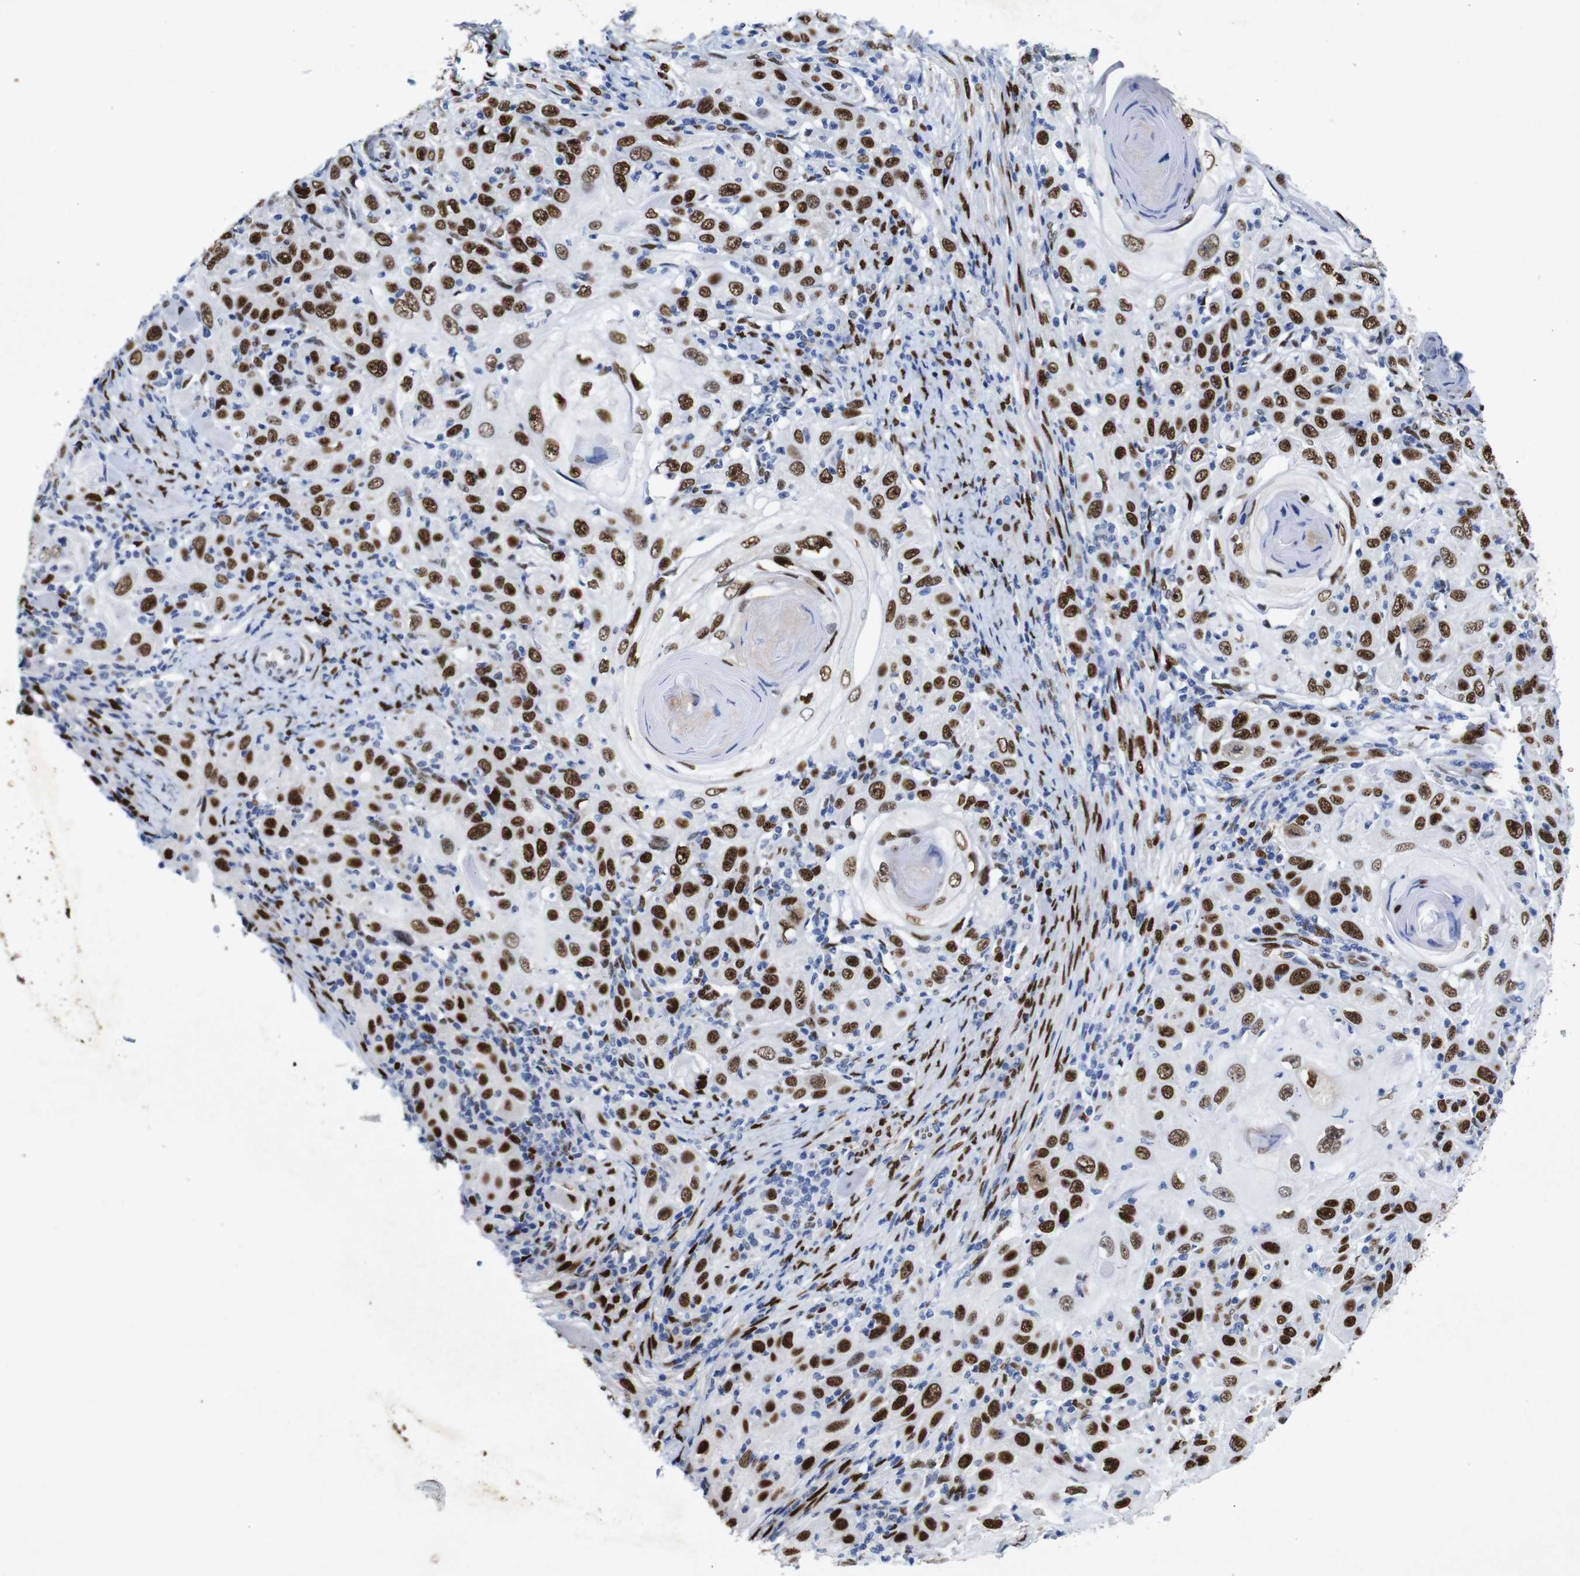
{"staining": {"intensity": "strong", "quantity": ">75%", "location": "nuclear"}, "tissue": "skin cancer", "cell_type": "Tumor cells", "image_type": "cancer", "snomed": [{"axis": "morphology", "description": "Squamous cell carcinoma, NOS"}, {"axis": "topography", "description": "Skin"}], "caption": "Protein staining shows strong nuclear staining in about >75% of tumor cells in skin cancer (squamous cell carcinoma).", "gene": "FOSL2", "patient": {"sex": "female", "age": 88}}